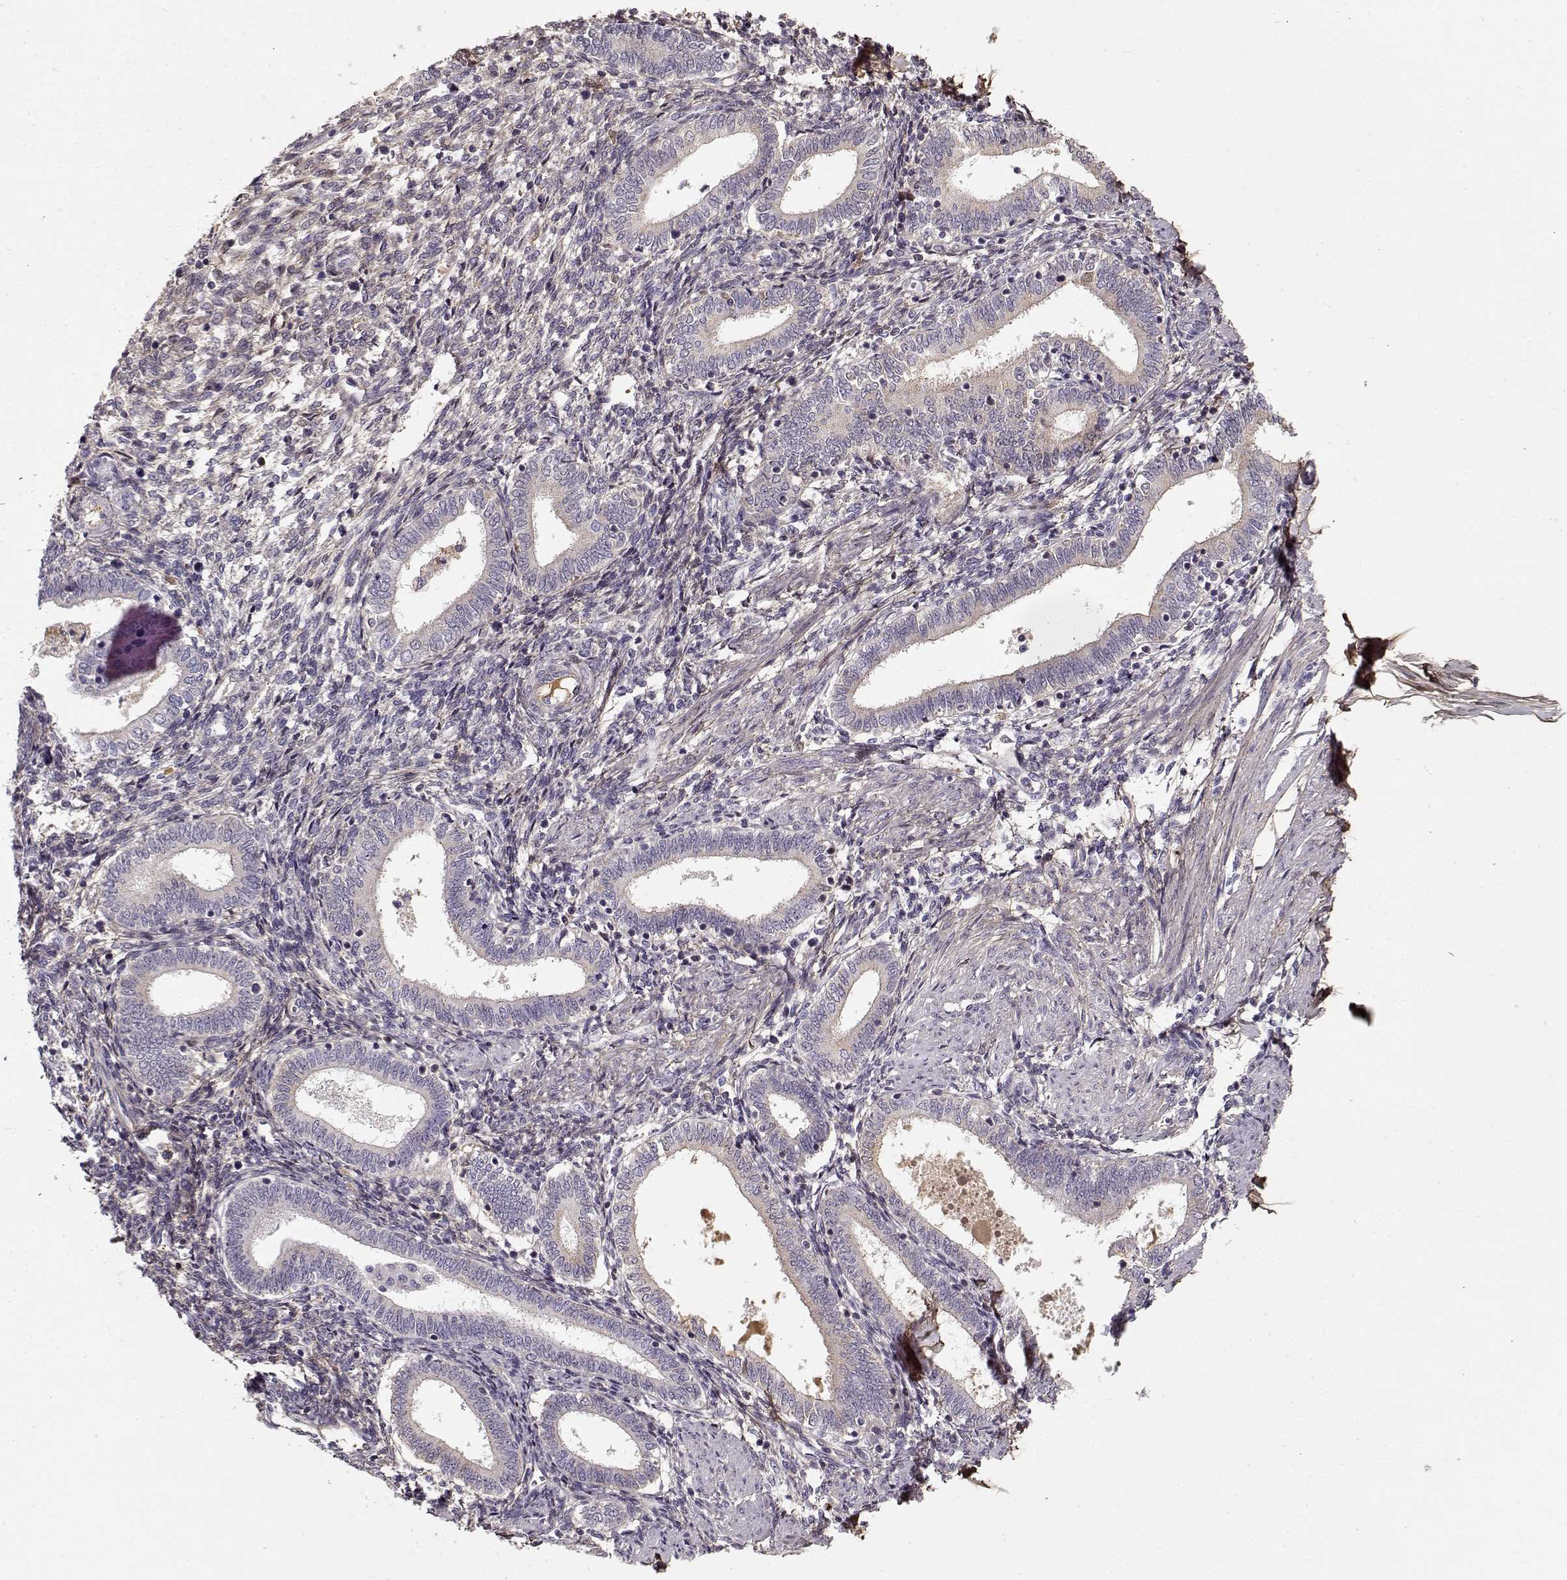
{"staining": {"intensity": "negative", "quantity": "none", "location": "none"}, "tissue": "endometrium", "cell_type": "Cells in endometrial stroma", "image_type": "normal", "snomed": [{"axis": "morphology", "description": "Normal tissue, NOS"}, {"axis": "topography", "description": "Endometrium"}], "caption": "IHC of unremarkable endometrium displays no staining in cells in endometrial stroma.", "gene": "LUM", "patient": {"sex": "female", "age": 42}}